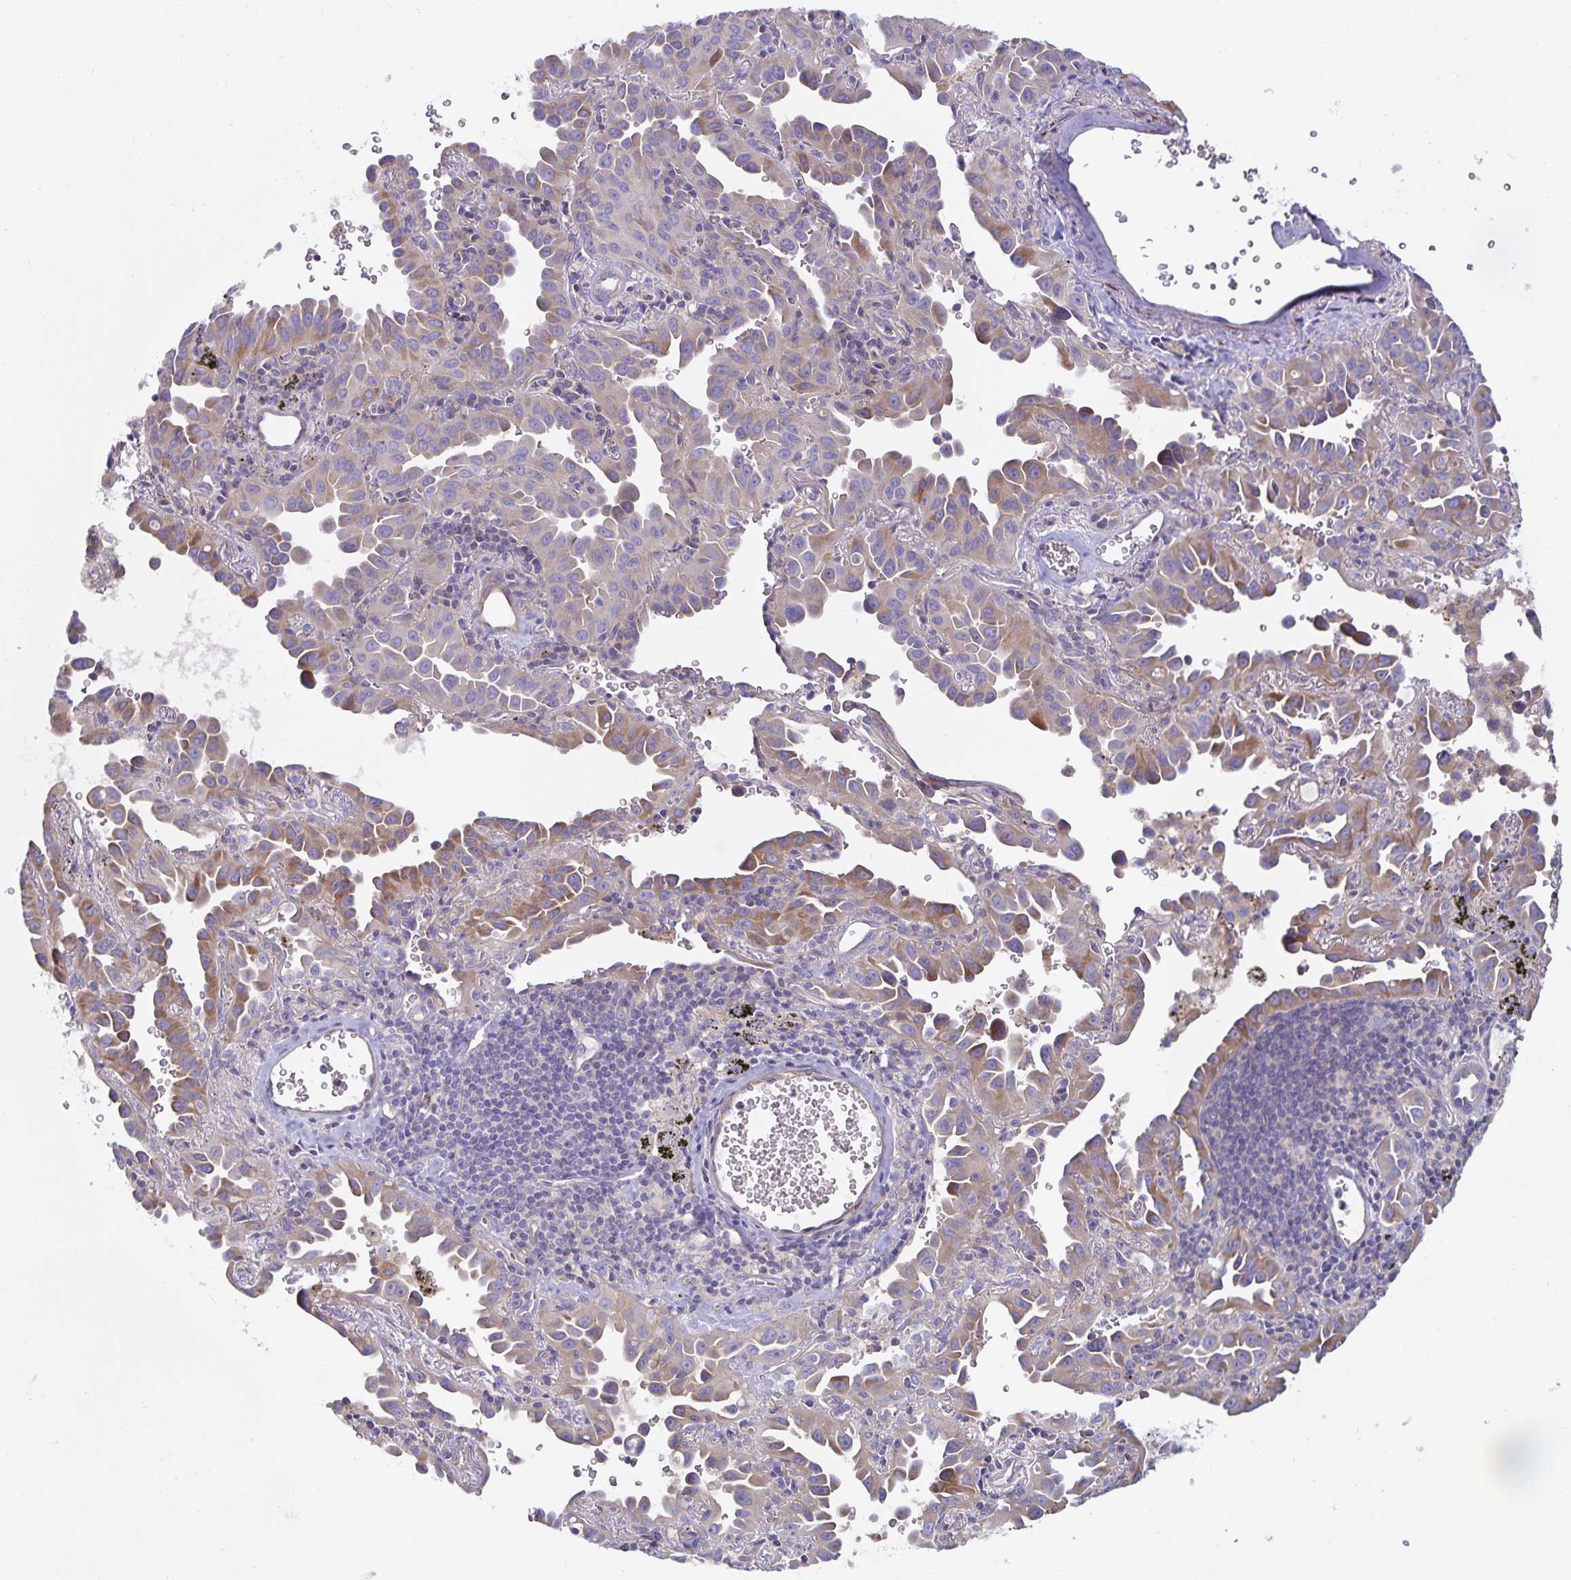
{"staining": {"intensity": "moderate", "quantity": "25%-75%", "location": "cytoplasmic/membranous"}, "tissue": "lung cancer", "cell_type": "Tumor cells", "image_type": "cancer", "snomed": [{"axis": "morphology", "description": "Adenocarcinoma, NOS"}, {"axis": "topography", "description": "Lung"}], "caption": "High-magnification brightfield microscopy of adenocarcinoma (lung) stained with DAB (brown) and counterstained with hematoxylin (blue). tumor cells exhibit moderate cytoplasmic/membranous staining is present in about25%-75% of cells.", "gene": "METTL22", "patient": {"sex": "male", "age": 68}}